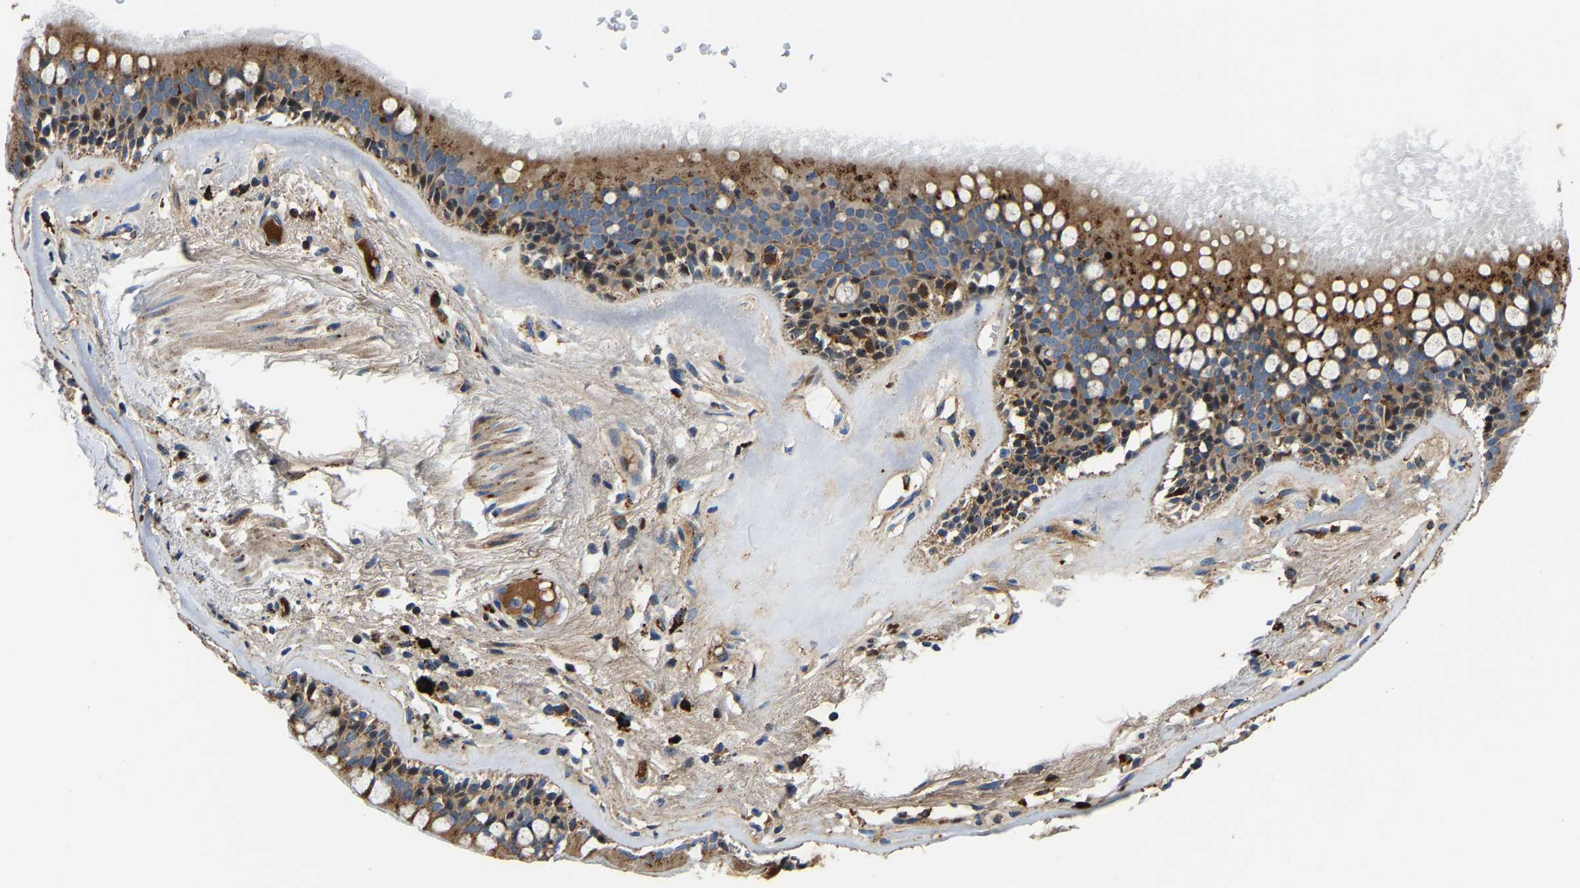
{"staining": {"intensity": "moderate", "quantity": ">75%", "location": "cytoplasmic/membranous"}, "tissue": "bronchus", "cell_type": "Respiratory epithelial cells", "image_type": "normal", "snomed": [{"axis": "morphology", "description": "Normal tissue, NOS"}, {"axis": "topography", "description": "Cartilage tissue"}], "caption": "An image of bronchus stained for a protein demonstrates moderate cytoplasmic/membranous brown staining in respiratory epithelial cells. (DAB IHC with brightfield microscopy, high magnification).", "gene": "DPP7", "patient": {"sex": "female", "age": 63}}